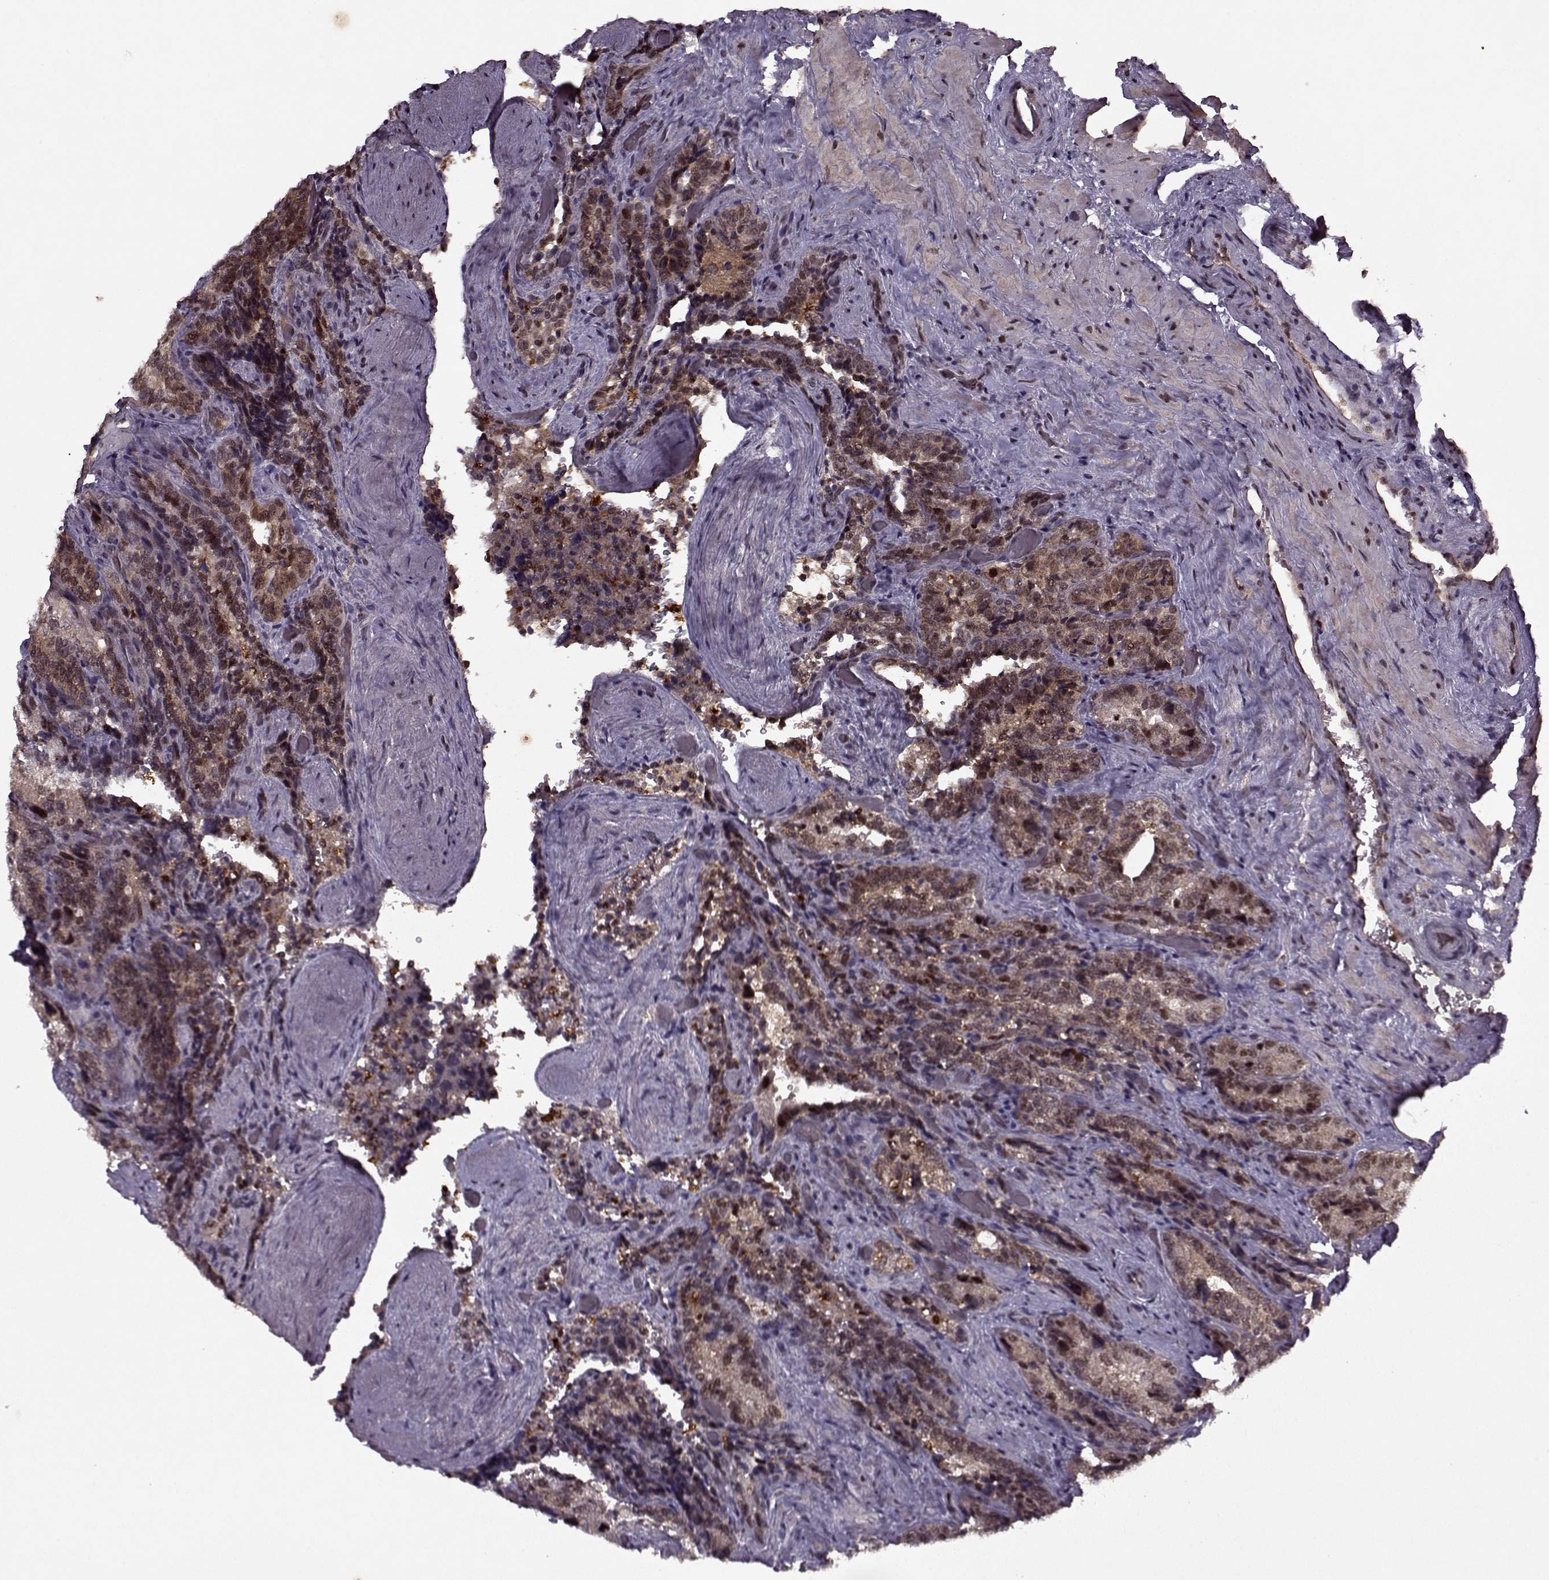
{"staining": {"intensity": "moderate", "quantity": ">75%", "location": "cytoplasmic/membranous"}, "tissue": "seminal vesicle", "cell_type": "Glandular cells", "image_type": "normal", "snomed": [{"axis": "morphology", "description": "Normal tissue, NOS"}, {"axis": "topography", "description": "Seminal veicle"}], "caption": "This is a photomicrograph of immunohistochemistry (IHC) staining of normal seminal vesicle, which shows moderate positivity in the cytoplasmic/membranous of glandular cells.", "gene": "PSMA7", "patient": {"sex": "male", "age": 69}}